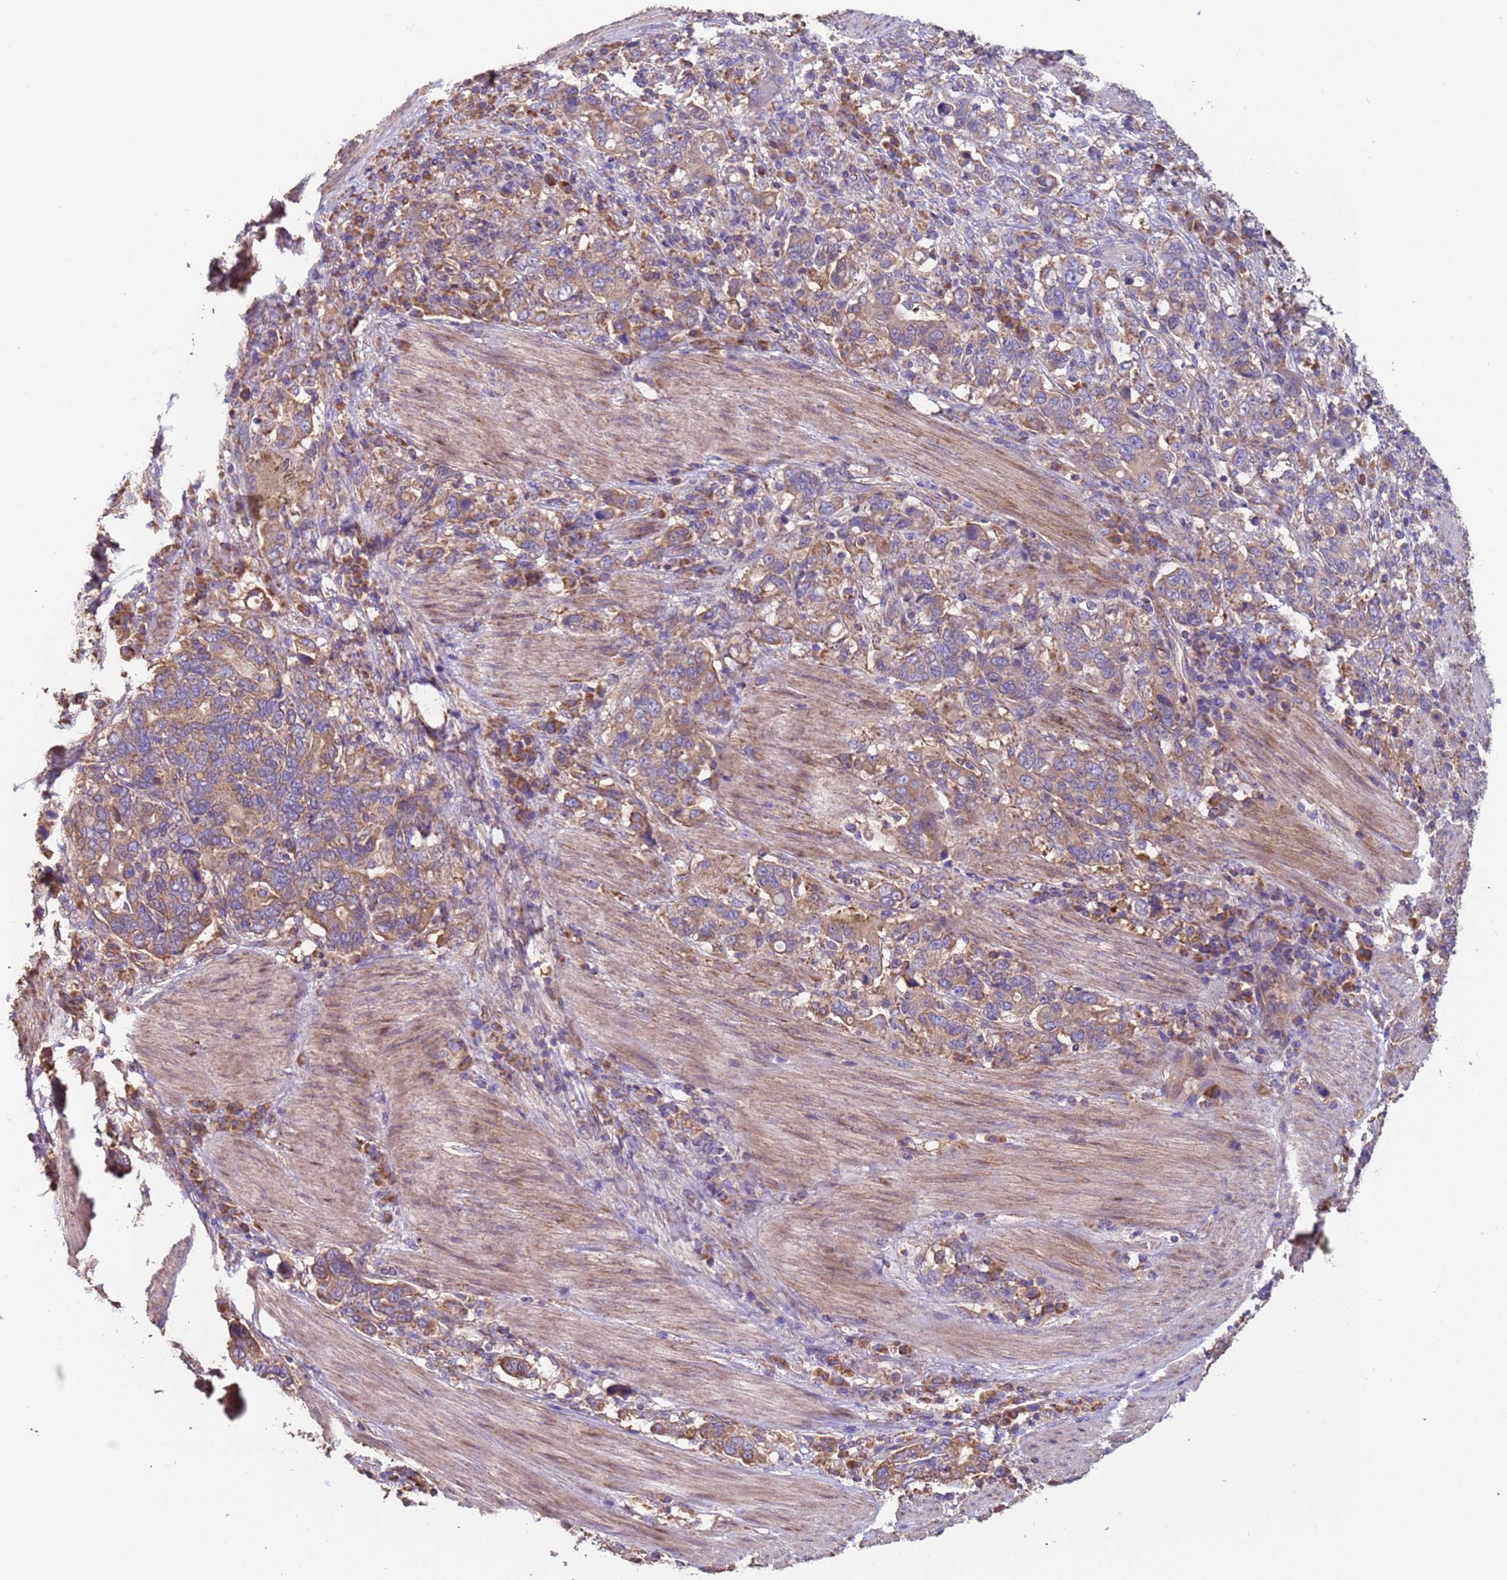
{"staining": {"intensity": "weak", "quantity": ">75%", "location": "cytoplasmic/membranous"}, "tissue": "stomach cancer", "cell_type": "Tumor cells", "image_type": "cancer", "snomed": [{"axis": "morphology", "description": "Adenocarcinoma, NOS"}, {"axis": "topography", "description": "Stomach, upper"}, {"axis": "topography", "description": "Stomach"}], "caption": "An image showing weak cytoplasmic/membranous positivity in about >75% of tumor cells in adenocarcinoma (stomach), as visualized by brown immunohistochemical staining.", "gene": "EEF1AKMT1", "patient": {"sex": "male", "age": 62}}